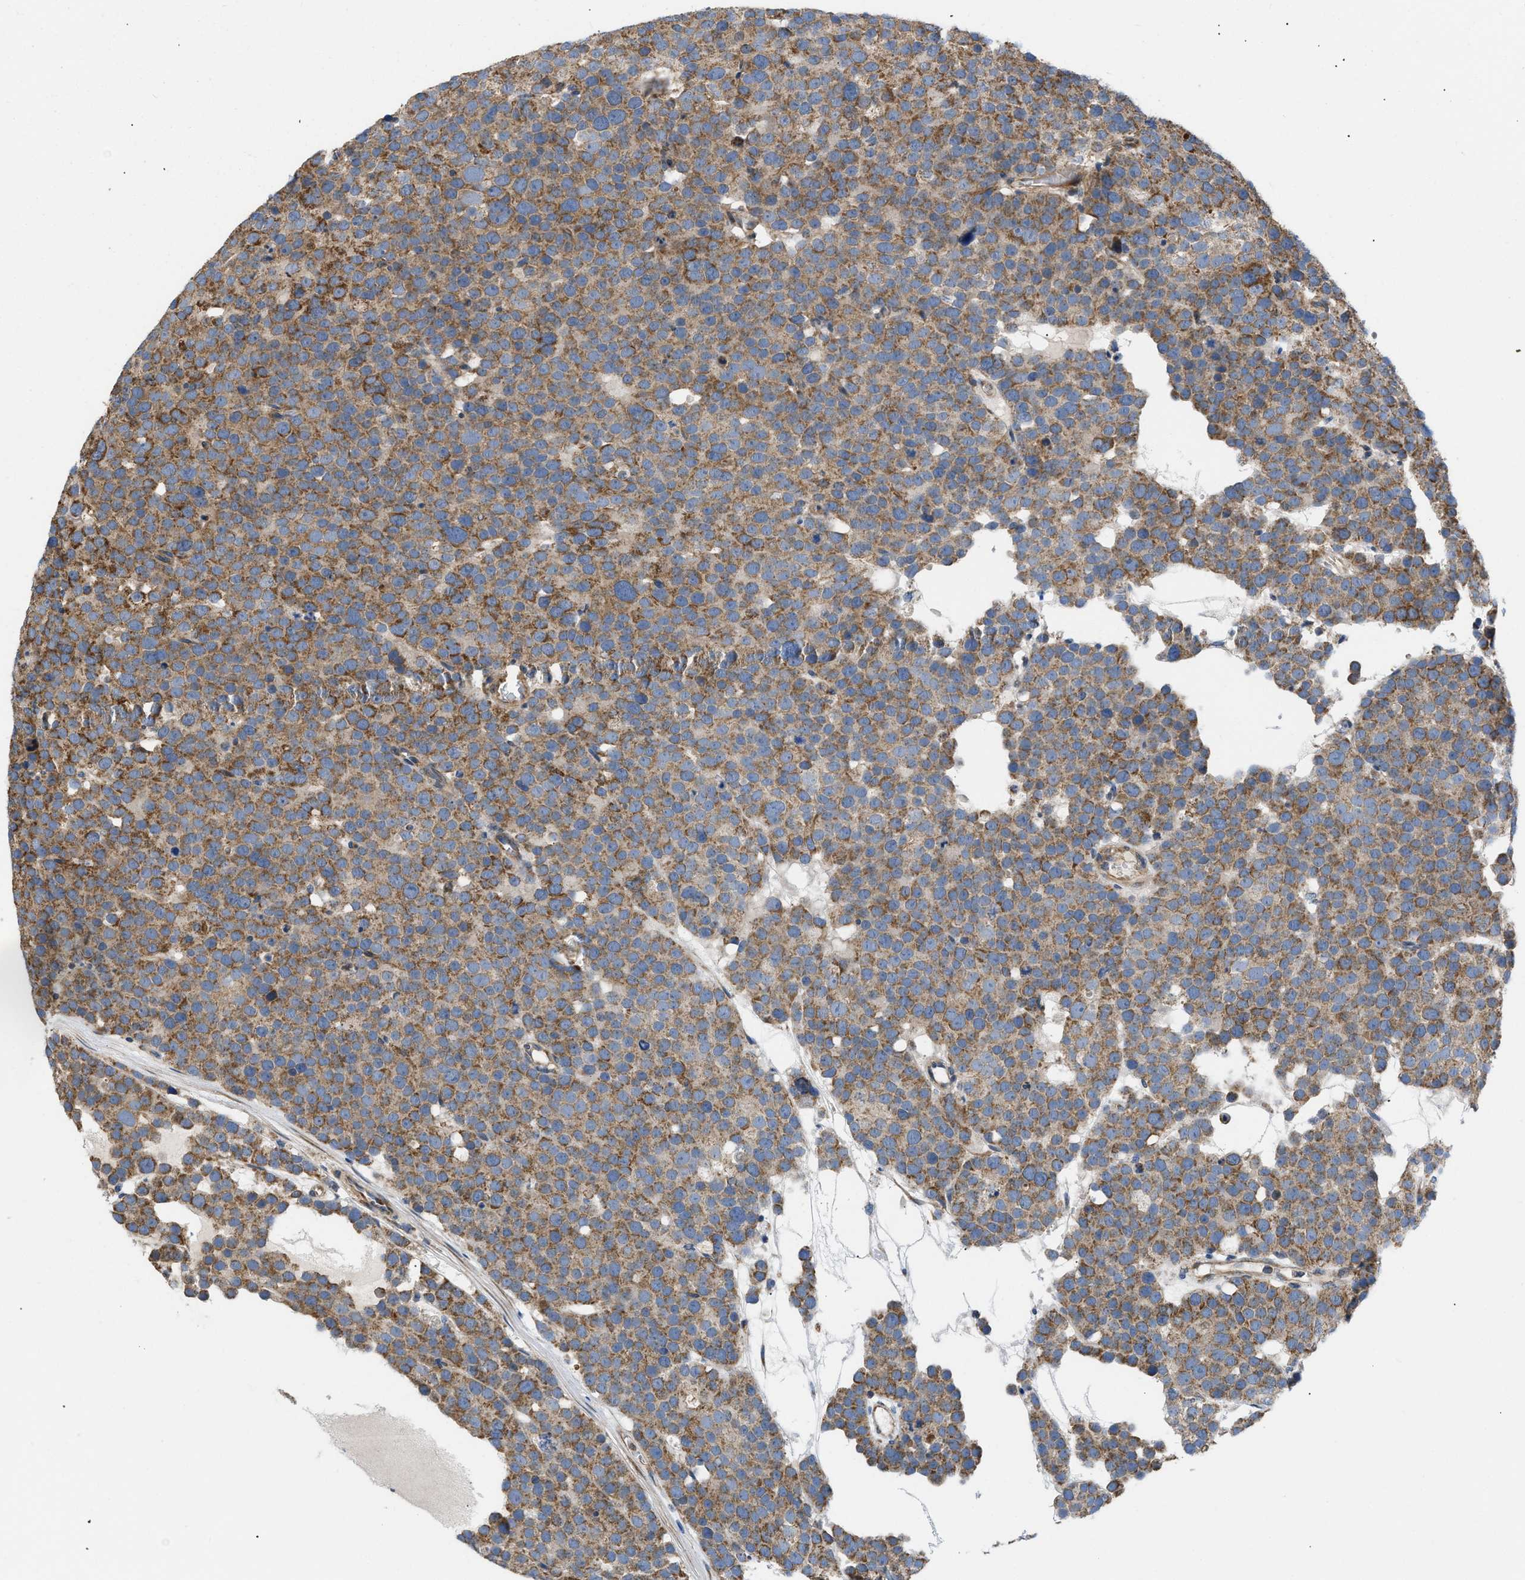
{"staining": {"intensity": "moderate", "quantity": ">75%", "location": "cytoplasmic/membranous"}, "tissue": "testis cancer", "cell_type": "Tumor cells", "image_type": "cancer", "snomed": [{"axis": "morphology", "description": "Seminoma, NOS"}, {"axis": "topography", "description": "Testis"}], "caption": "Protein staining exhibits moderate cytoplasmic/membranous positivity in about >75% of tumor cells in testis seminoma. (DAB (3,3'-diaminobenzidine) = brown stain, brightfield microscopy at high magnification).", "gene": "OPTN", "patient": {"sex": "male", "age": 71}}